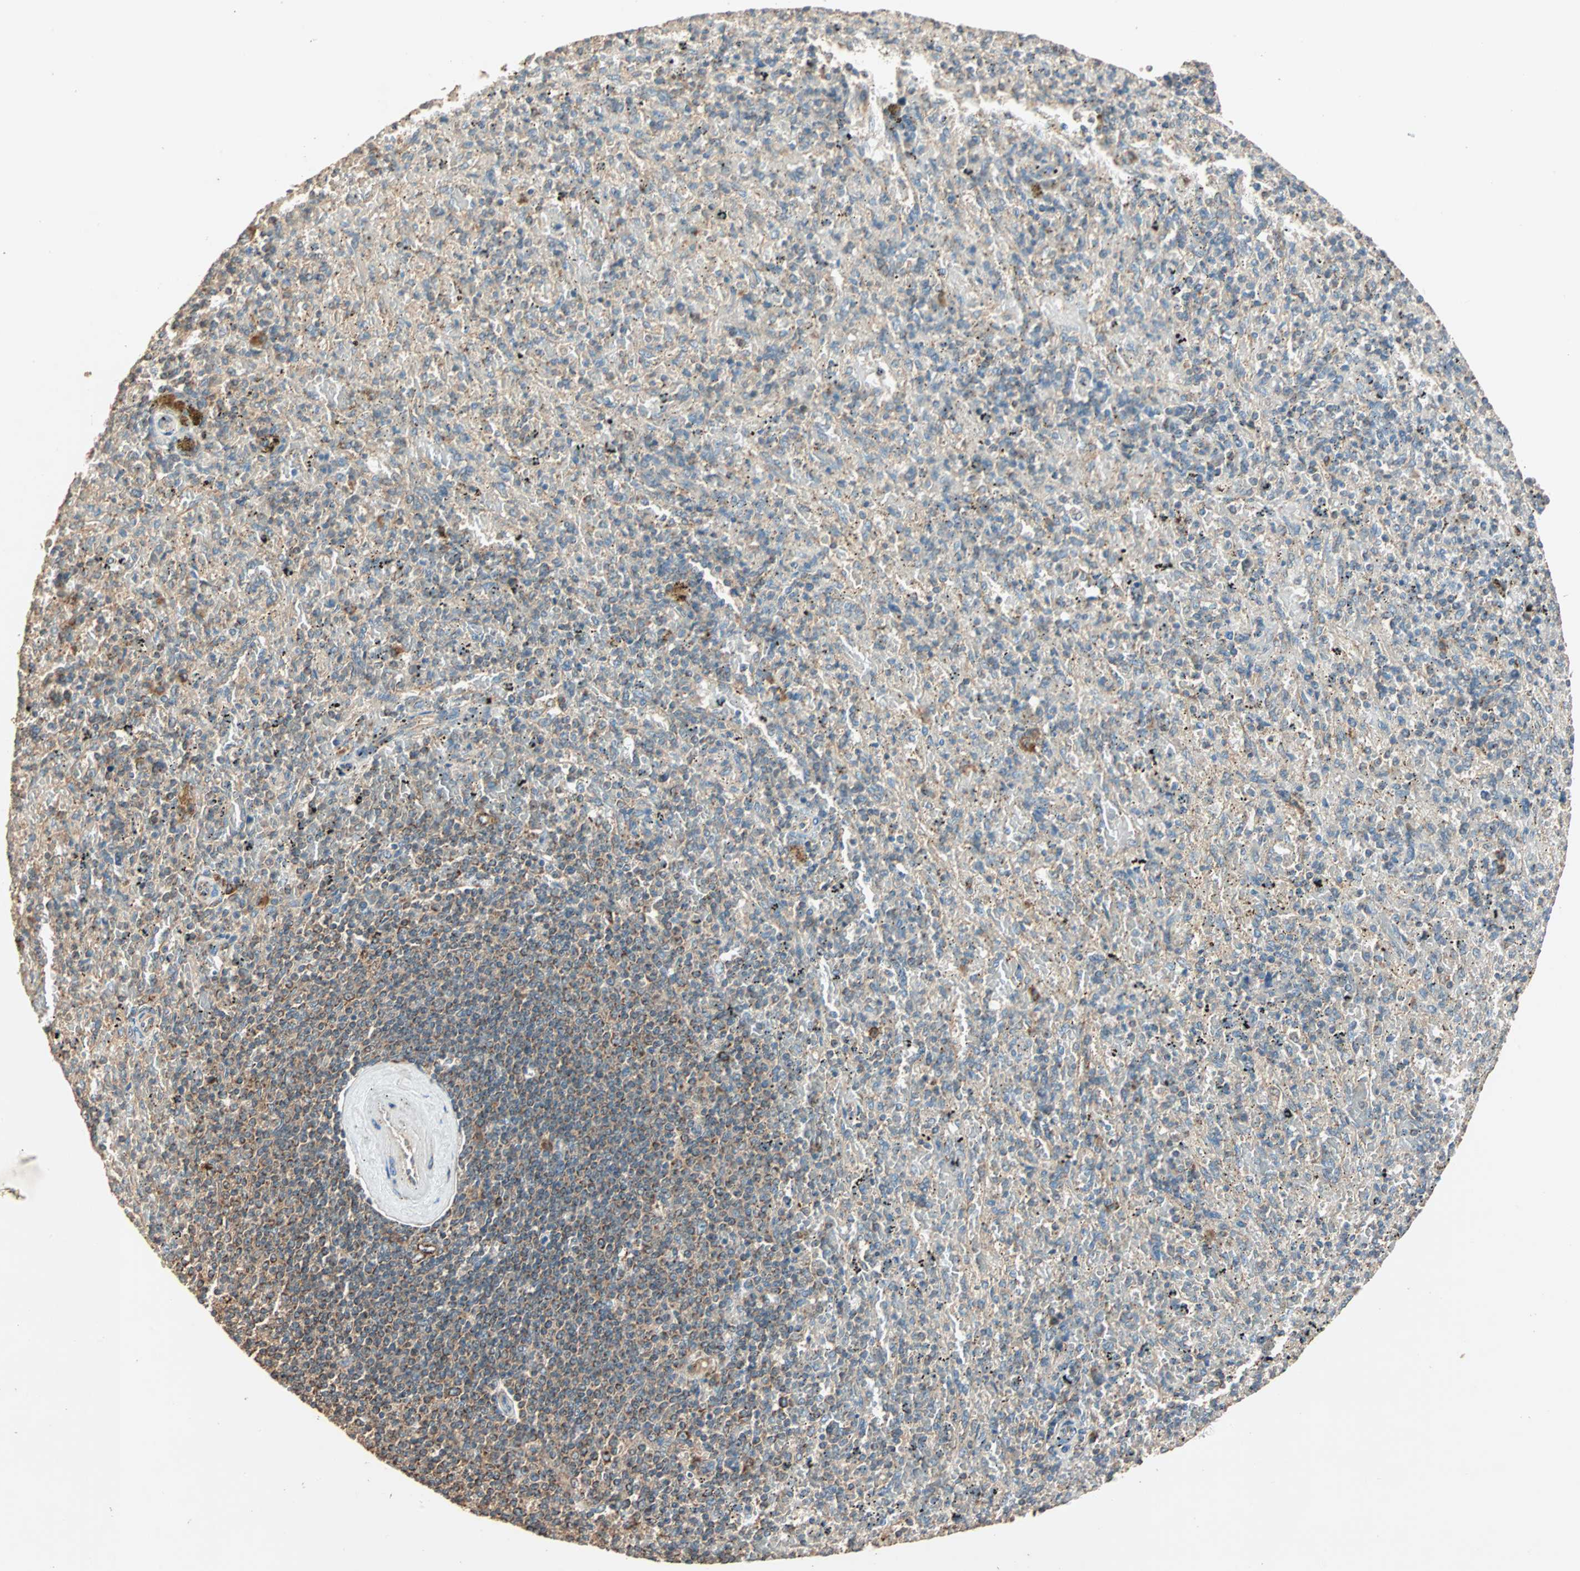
{"staining": {"intensity": "weak", "quantity": "25%-75%", "location": "cytoplasmic/membranous"}, "tissue": "spleen", "cell_type": "Cells in red pulp", "image_type": "normal", "snomed": [{"axis": "morphology", "description": "Normal tissue, NOS"}, {"axis": "topography", "description": "Spleen"}], "caption": "High-magnification brightfield microscopy of normal spleen stained with DAB (3,3'-diaminobenzidine) (brown) and counterstained with hematoxylin (blue). cells in red pulp exhibit weak cytoplasmic/membranous expression is present in approximately25%-75% of cells.", "gene": "EIF4G2", "patient": {"sex": "female", "age": 43}}